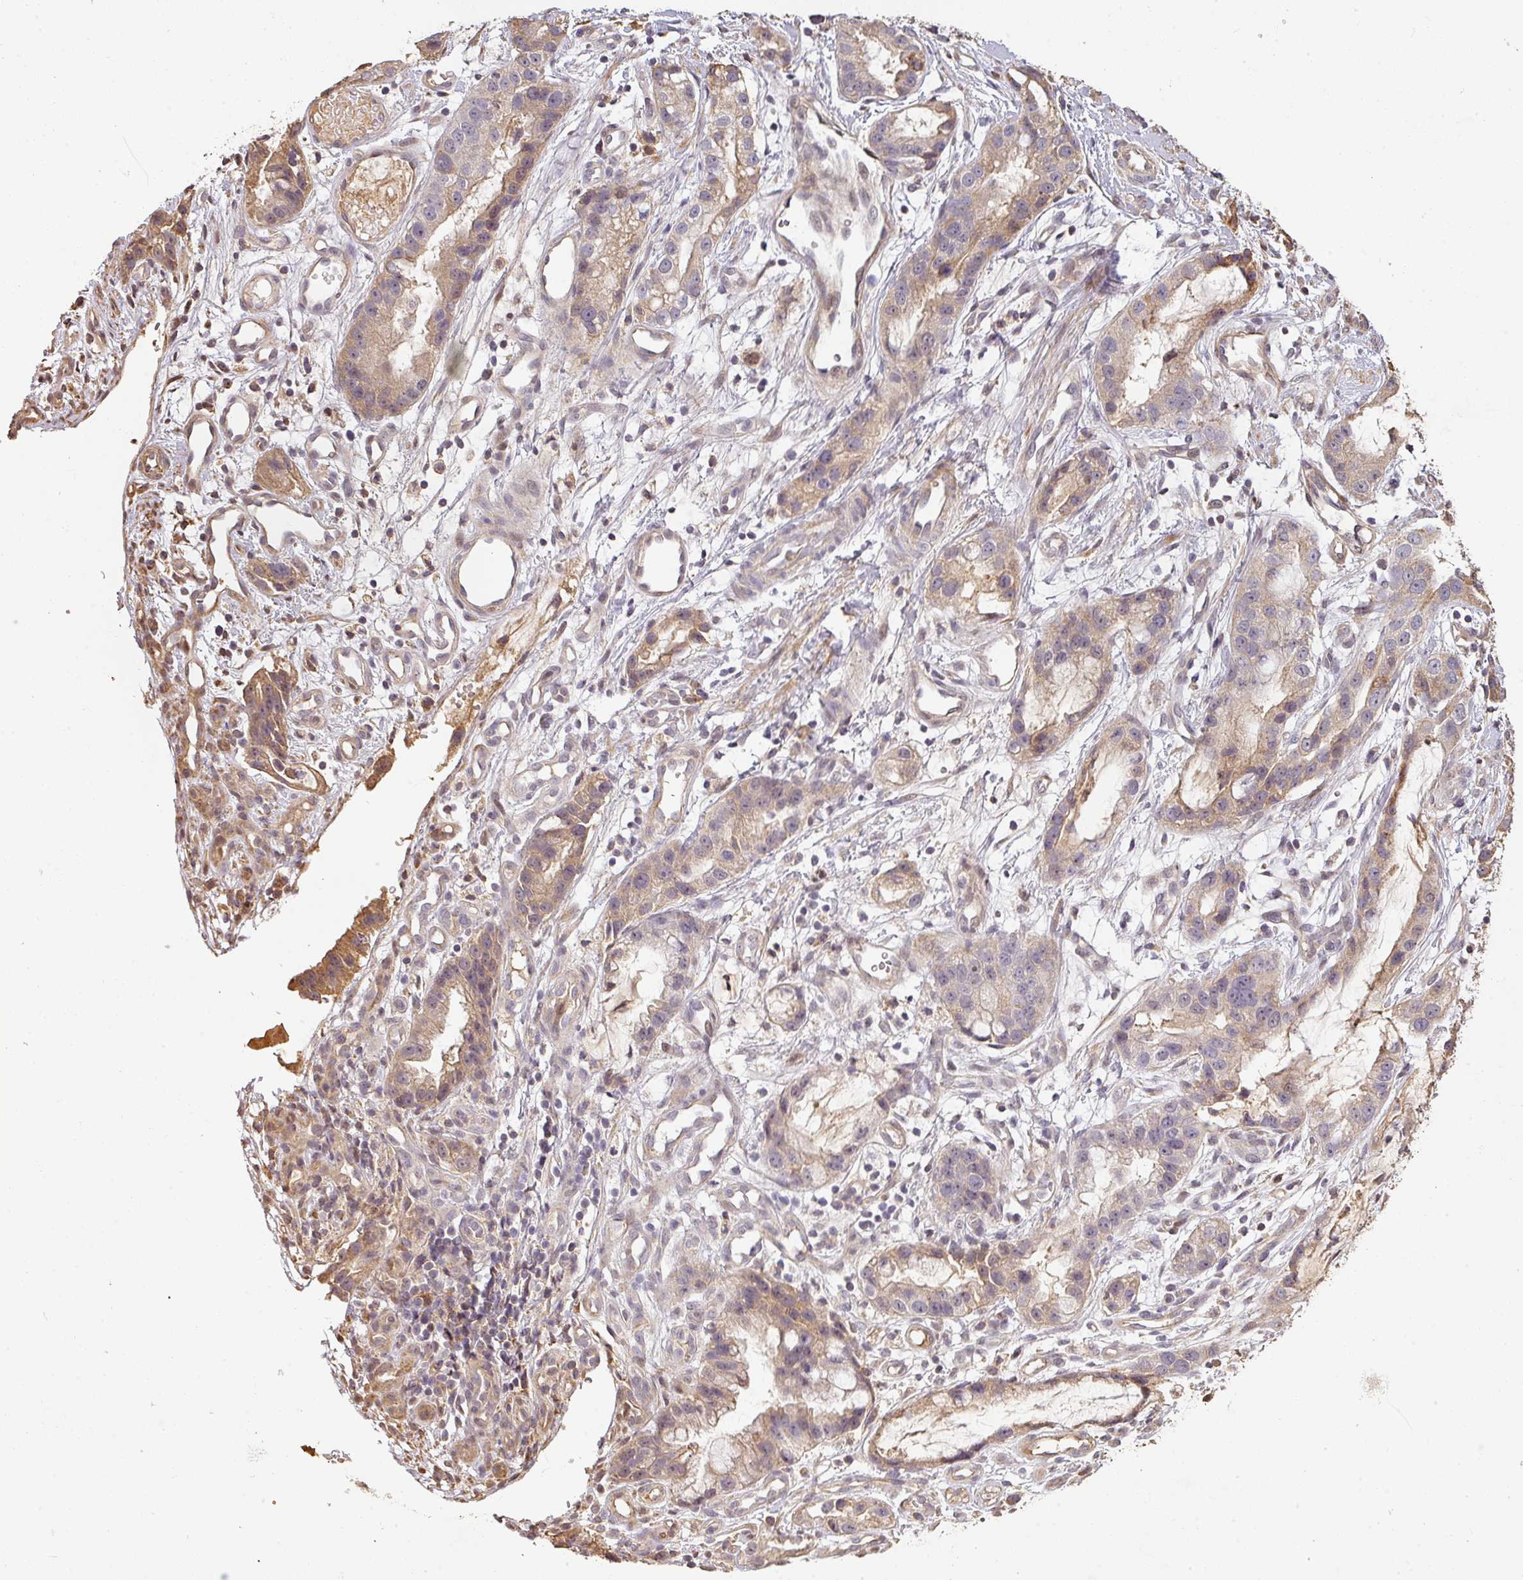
{"staining": {"intensity": "moderate", "quantity": "<25%", "location": "cytoplasmic/membranous"}, "tissue": "stomach cancer", "cell_type": "Tumor cells", "image_type": "cancer", "snomed": [{"axis": "morphology", "description": "Adenocarcinoma, NOS"}, {"axis": "topography", "description": "Stomach"}], "caption": "The histopathology image exhibits staining of stomach adenocarcinoma, revealing moderate cytoplasmic/membranous protein positivity (brown color) within tumor cells. (brown staining indicates protein expression, while blue staining denotes nuclei).", "gene": "BPIFB3", "patient": {"sex": "male", "age": 55}}